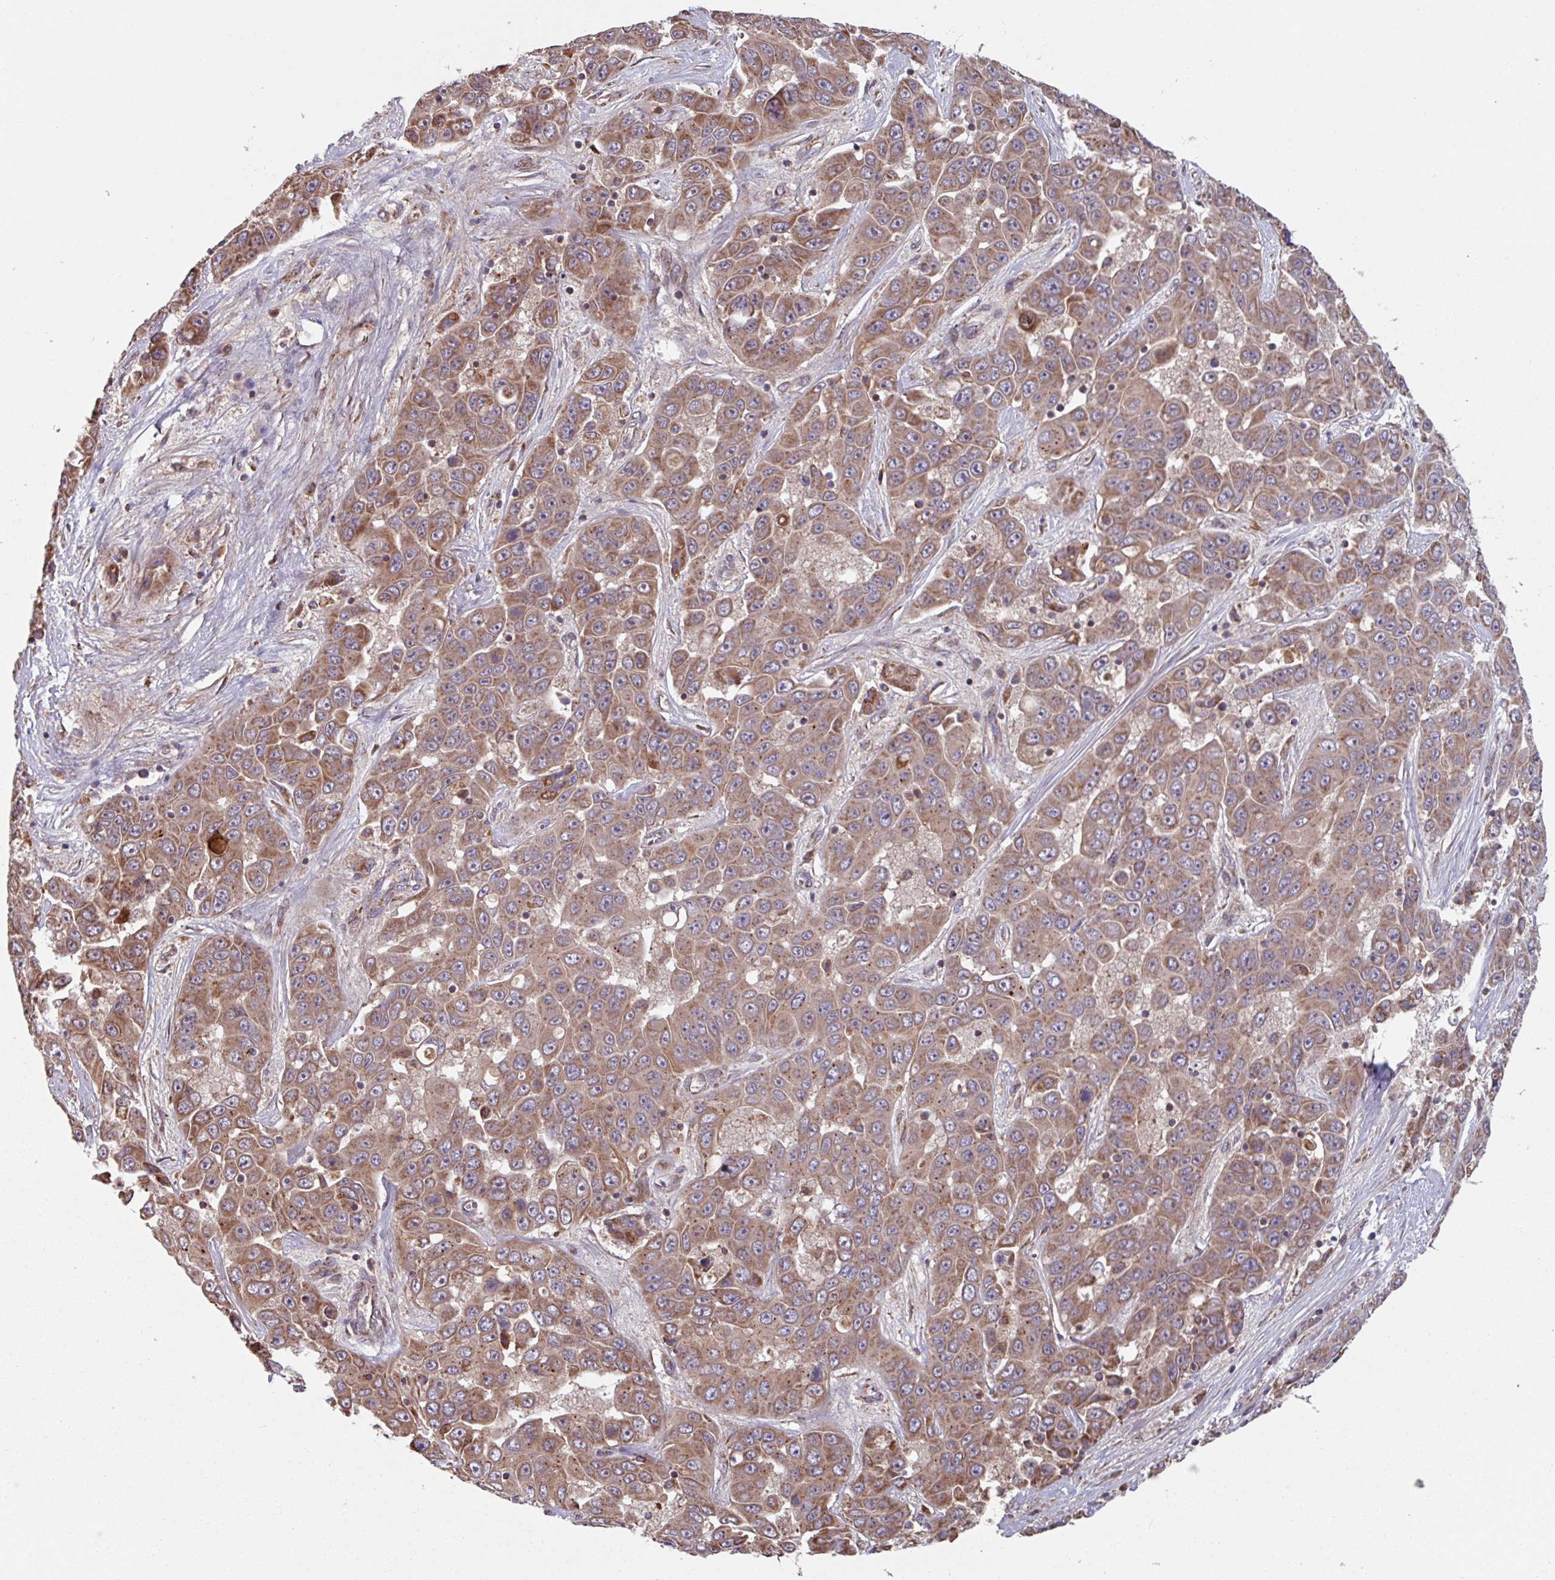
{"staining": {"intensity": "moderate", "quantity": ">75%", "location": "cytoplasmic/membranous"}, "tissue": "liver cancer", "cell_type": "Tumor cells", "image_type": "cancer", "snomed": [{"axis": "morphology", "description": "Cholangiocarcinoma"}, {"axis": "topography", "description": "Liver"}], "caption": "Brown immunohistochemical staining in liver cancer shows moderate cytoplasmic/membranous expression in approximately >75% of tumor cells.", "gene": "COX7C", "patient": {"sex": "female", "age": 52}}